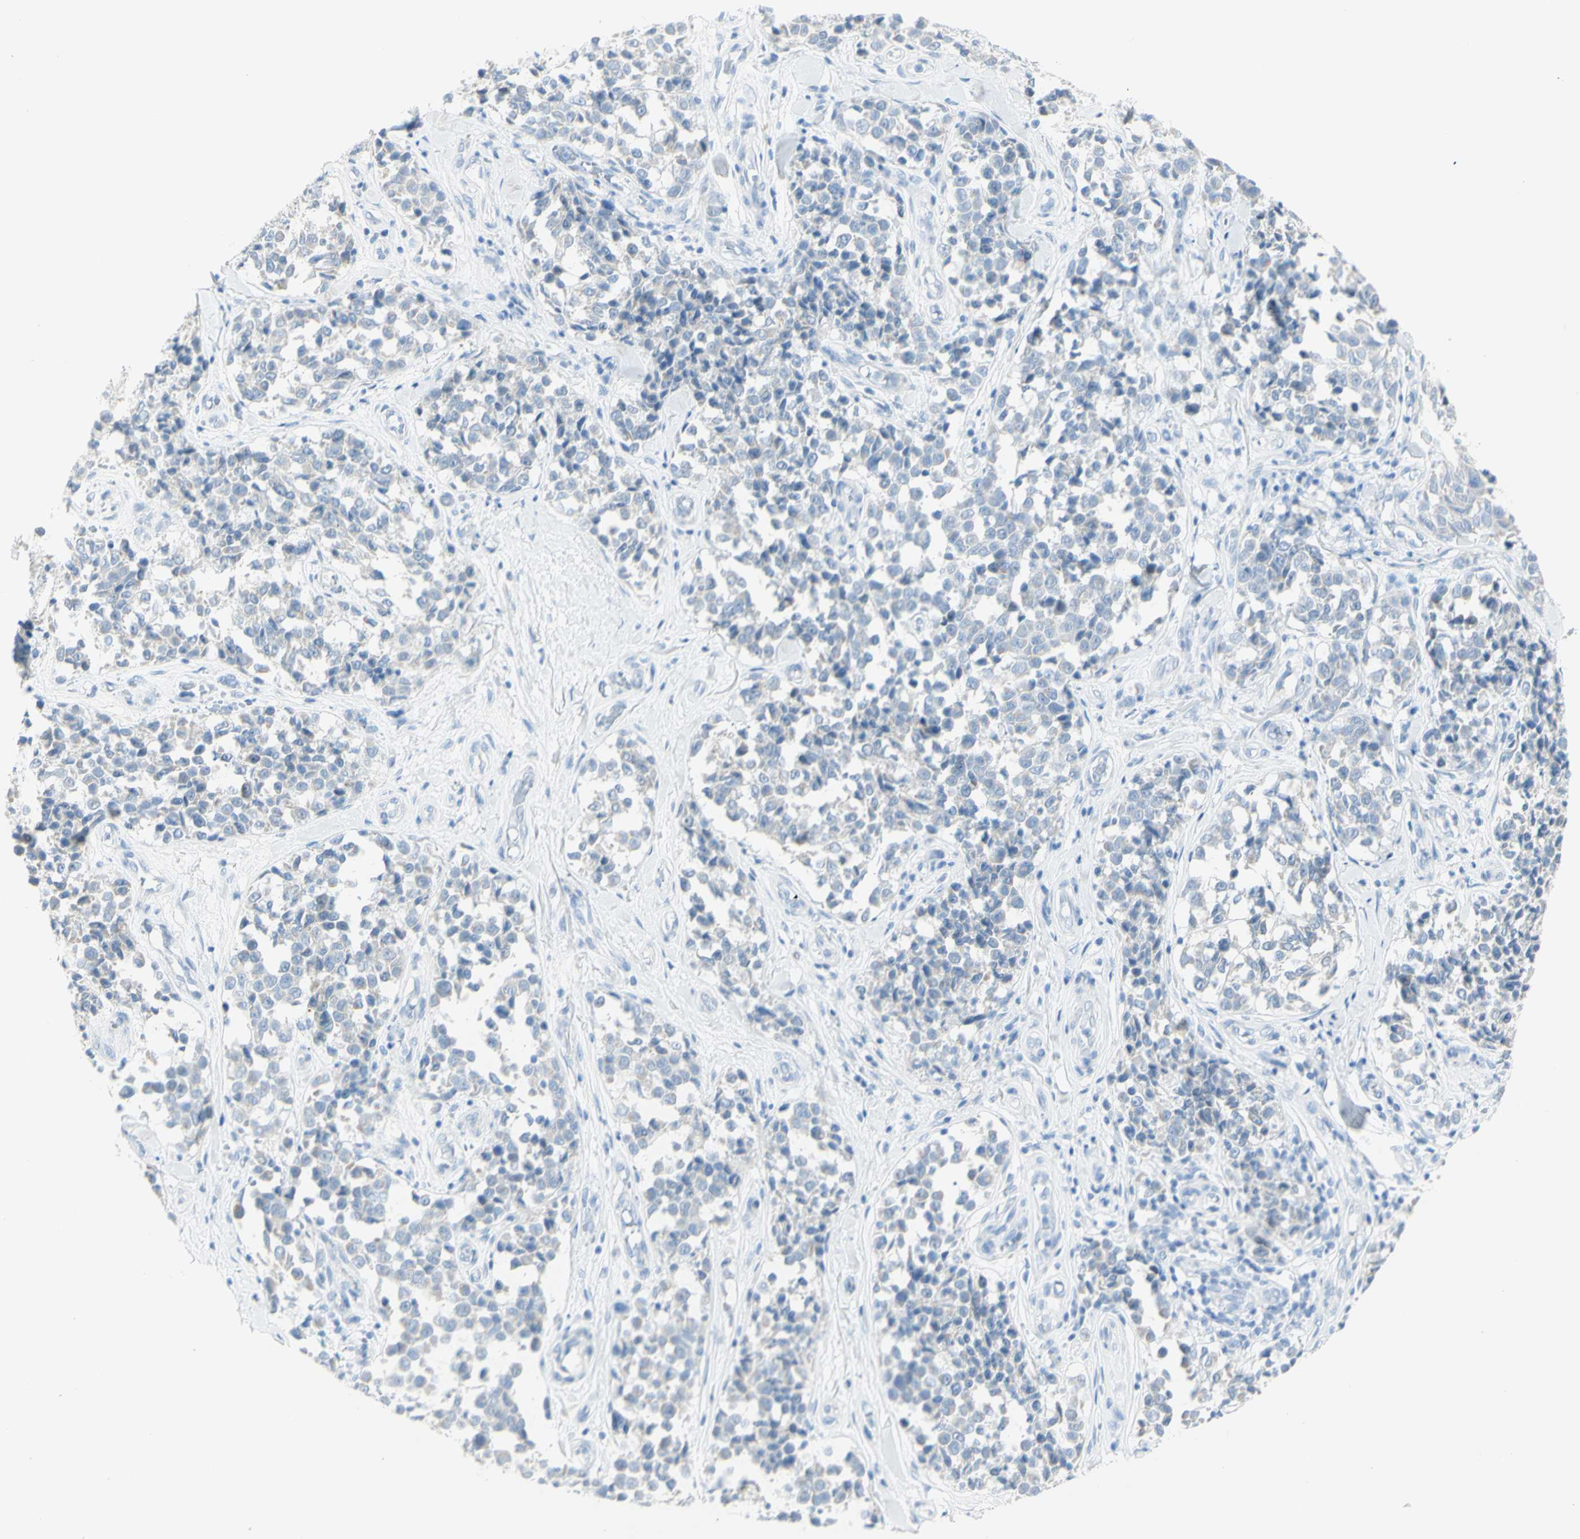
{"staining": {"intensity": "negative", "quantity": "none", "location": "none"}, "tissue": "melanoma", "cell_type": "Tumor cells", "image_type": "cancer", "snomed": [{"axis": "morphology", "description": "Malignant melanoma, NOS"}, {"axis": "topography", "description": "Skin"}], "caption": "Melanoma was stained to show a protein in brown. There is no significant staining in tumor cells.", "gene": "LETM1", "patient": {"sex": "female", "age": 64}}